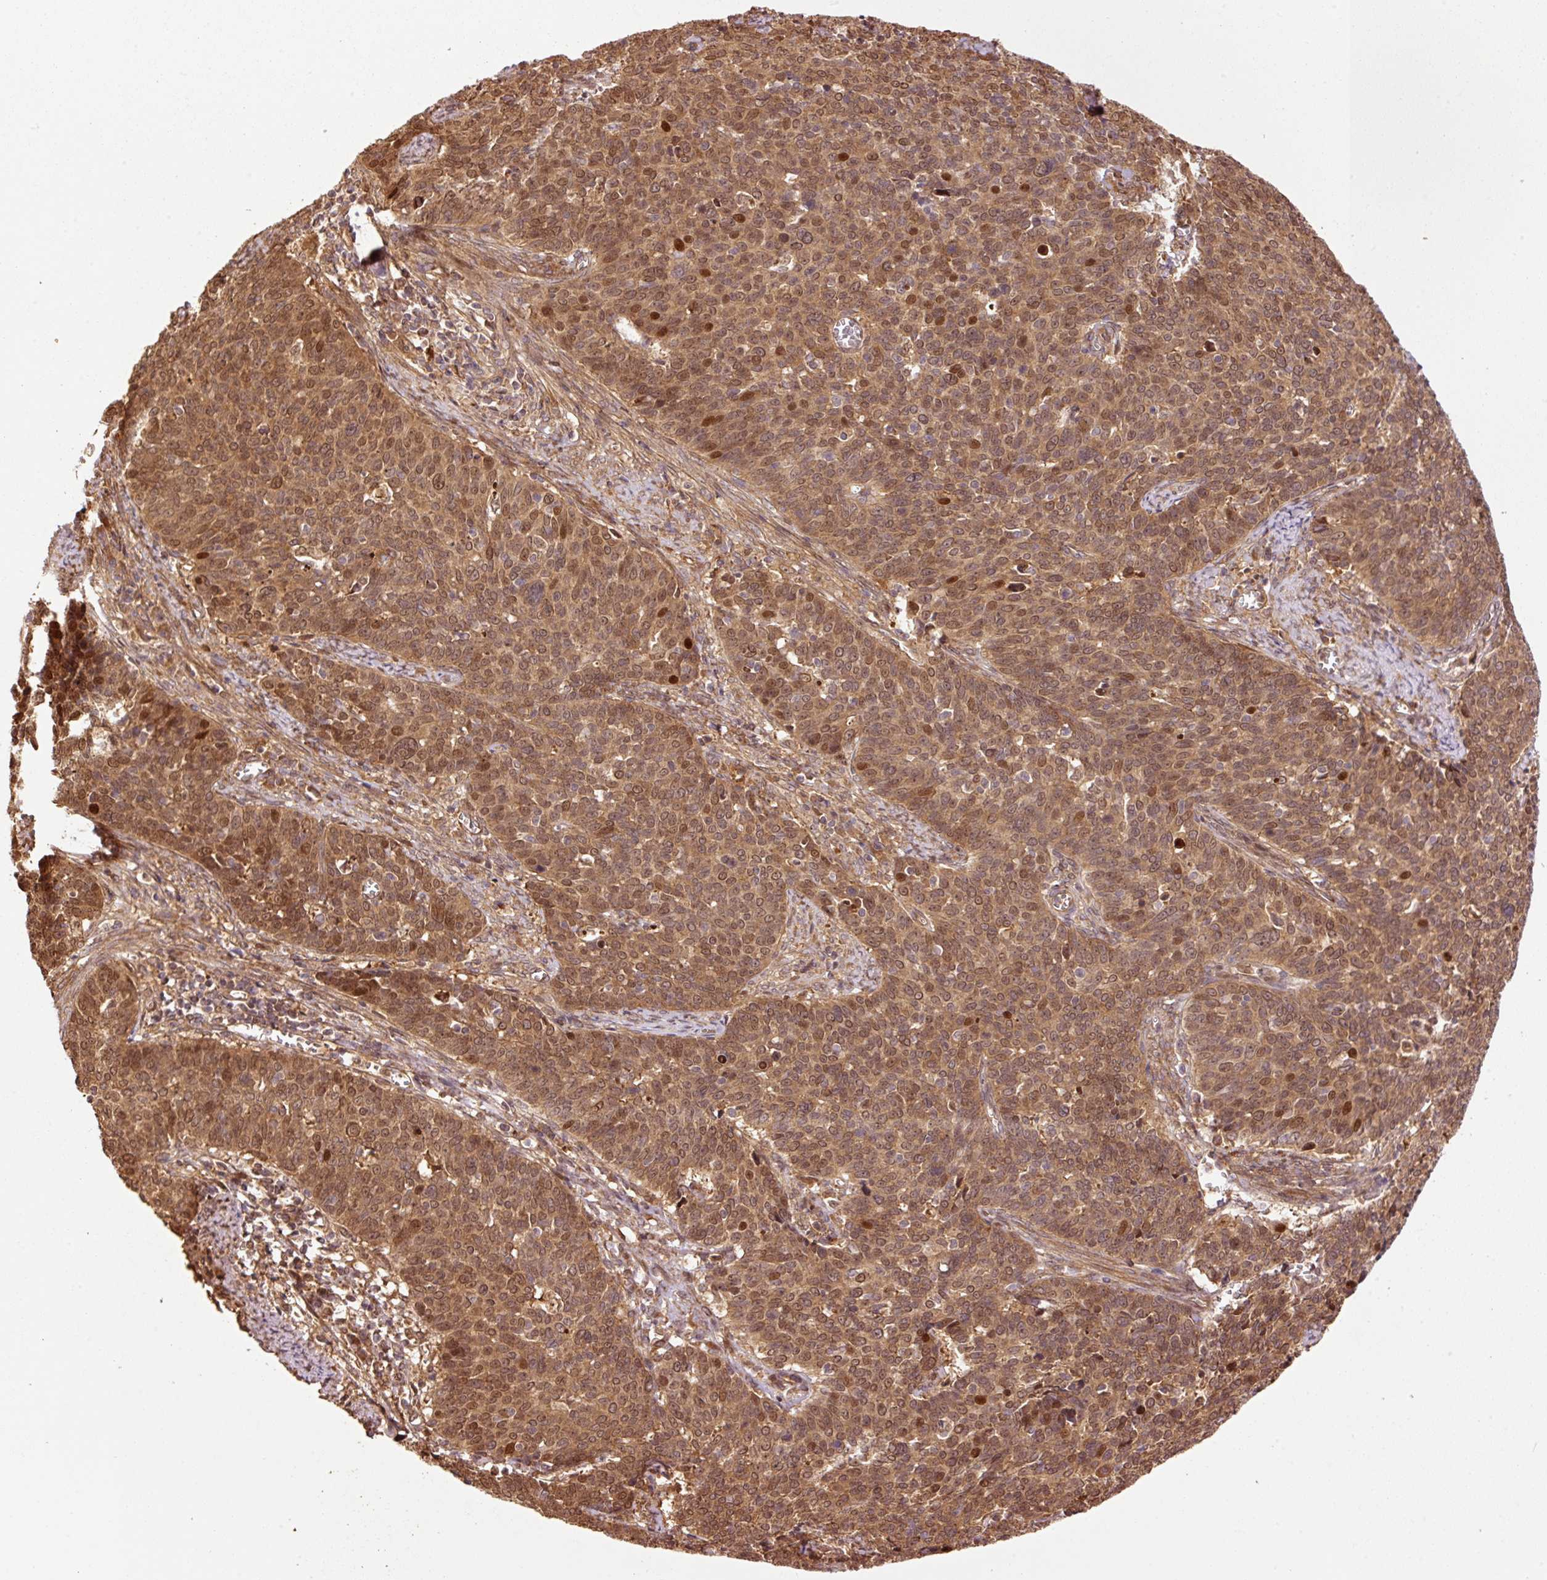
{"staining": {"intensity": "moderate", "quantity": ">75%", "location": "nuclear"}, "tissue": "cervical cancer", "cell_type": "Tumor cells", "image_type": "cancer", "snomed": [{"axis": "morphology", "description": "Squamous cell carcinoma, NOS"}, {"axis": "topography", "description": "Cervix"}], "caption": "Protein staining demonstrates moderate nuclear positivity in about >75% of tumor cells in cervical cancer.", "gene": "OXER1", "patient": {"sex": "female", "age": 39}}